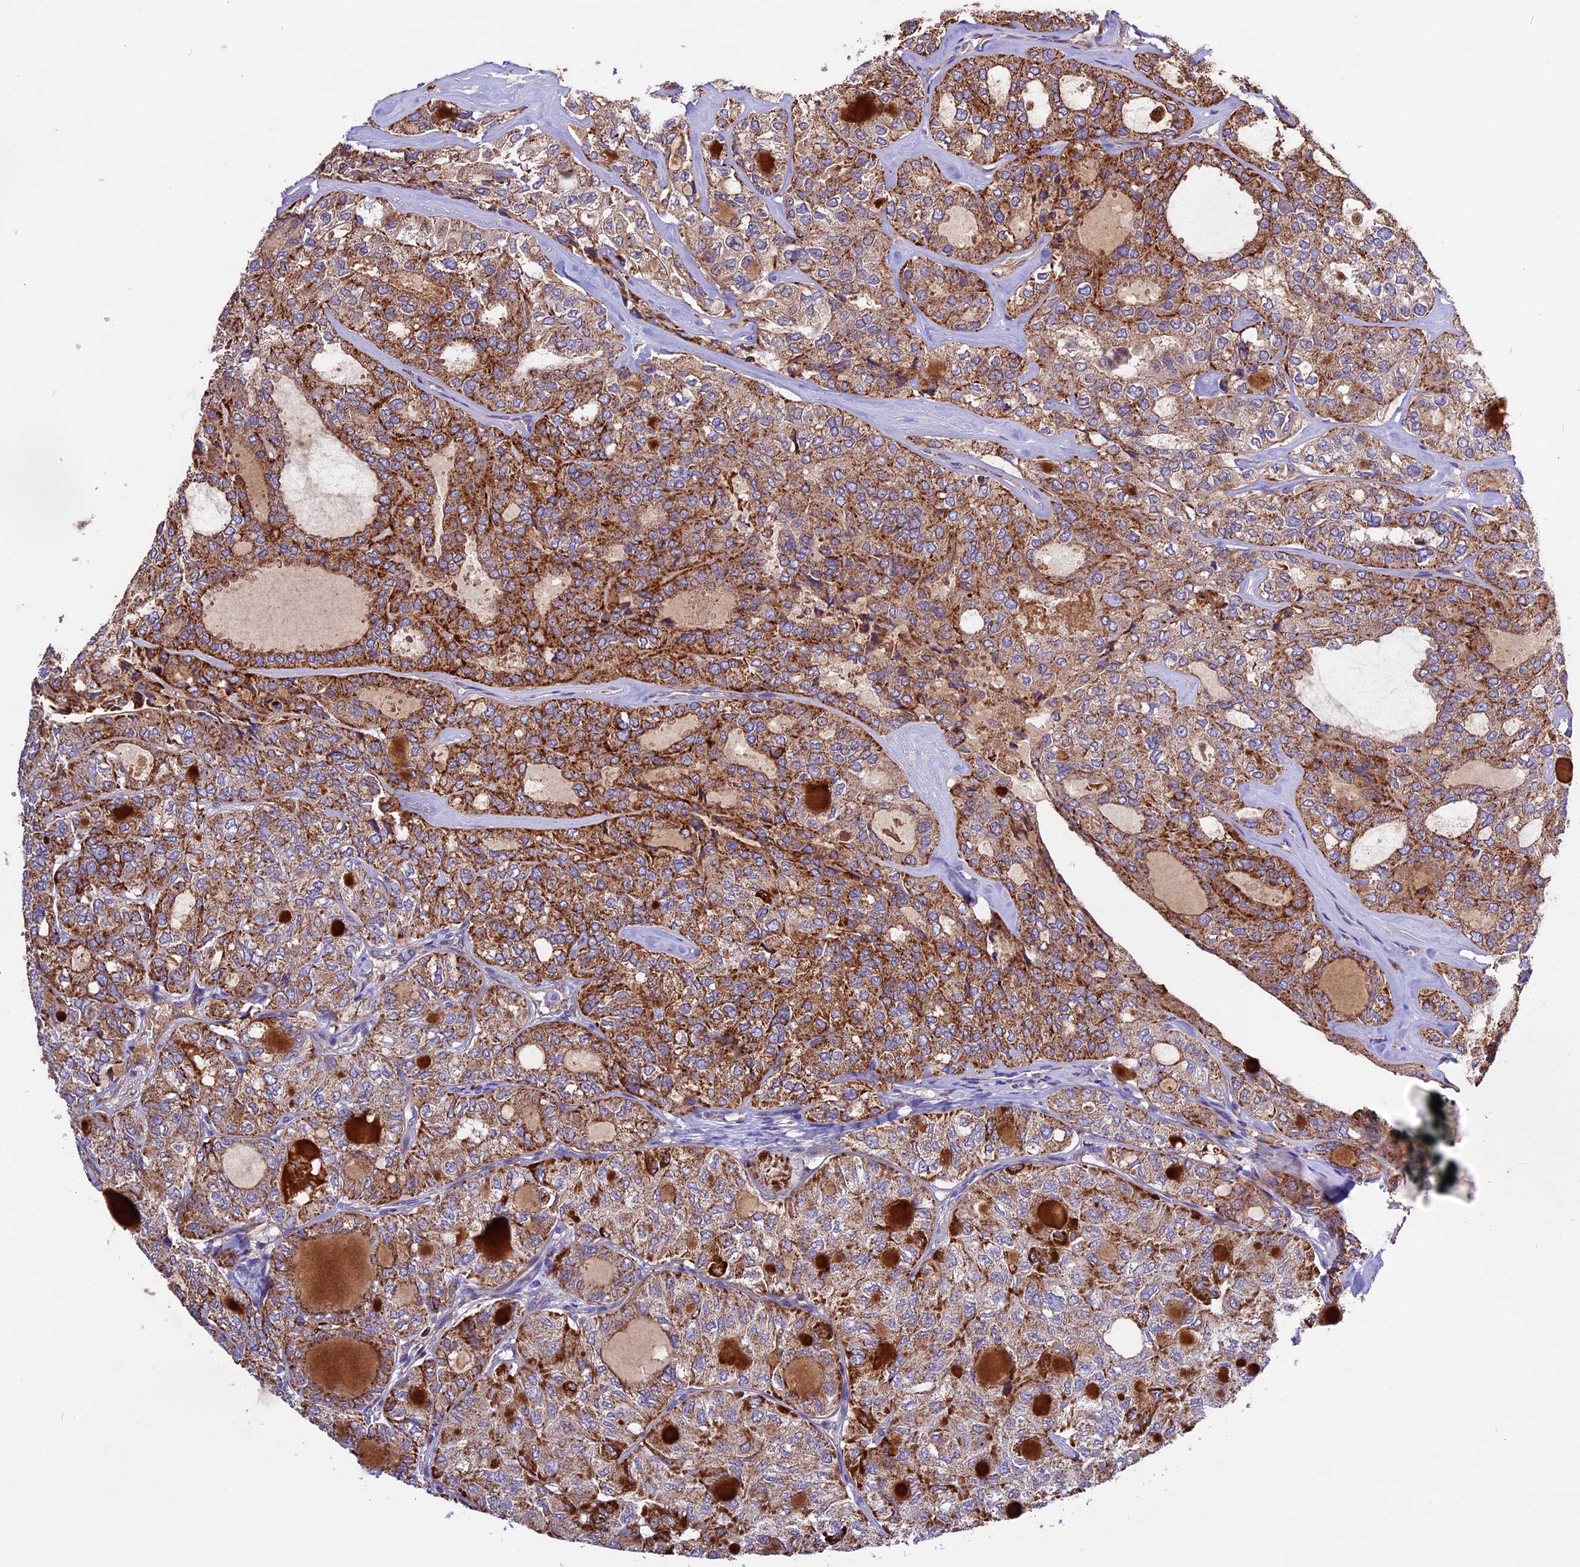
{"staining": {"intensity": "strong", "quantity": ">75%", "location": "cytoplasmic/membranous"}, "tissue": "thyroid cancer", "cell_type": "Tumor cells", "image_type": "cancer", "snomed": [{"axis": "morphology", "description": "Follicular adenoma carcinoma, NOS"}, {"axis": "topography", "description": "Thyroid gland"}], "caption": "There is high levels of strong cytoplasmic/membranous positivity in tumor cells of thyroid cancer, as demonstrated by immunohistochemical staining (brown color).", "gene": "METTL22", "patient": {"sex": "male", "age": 75}}